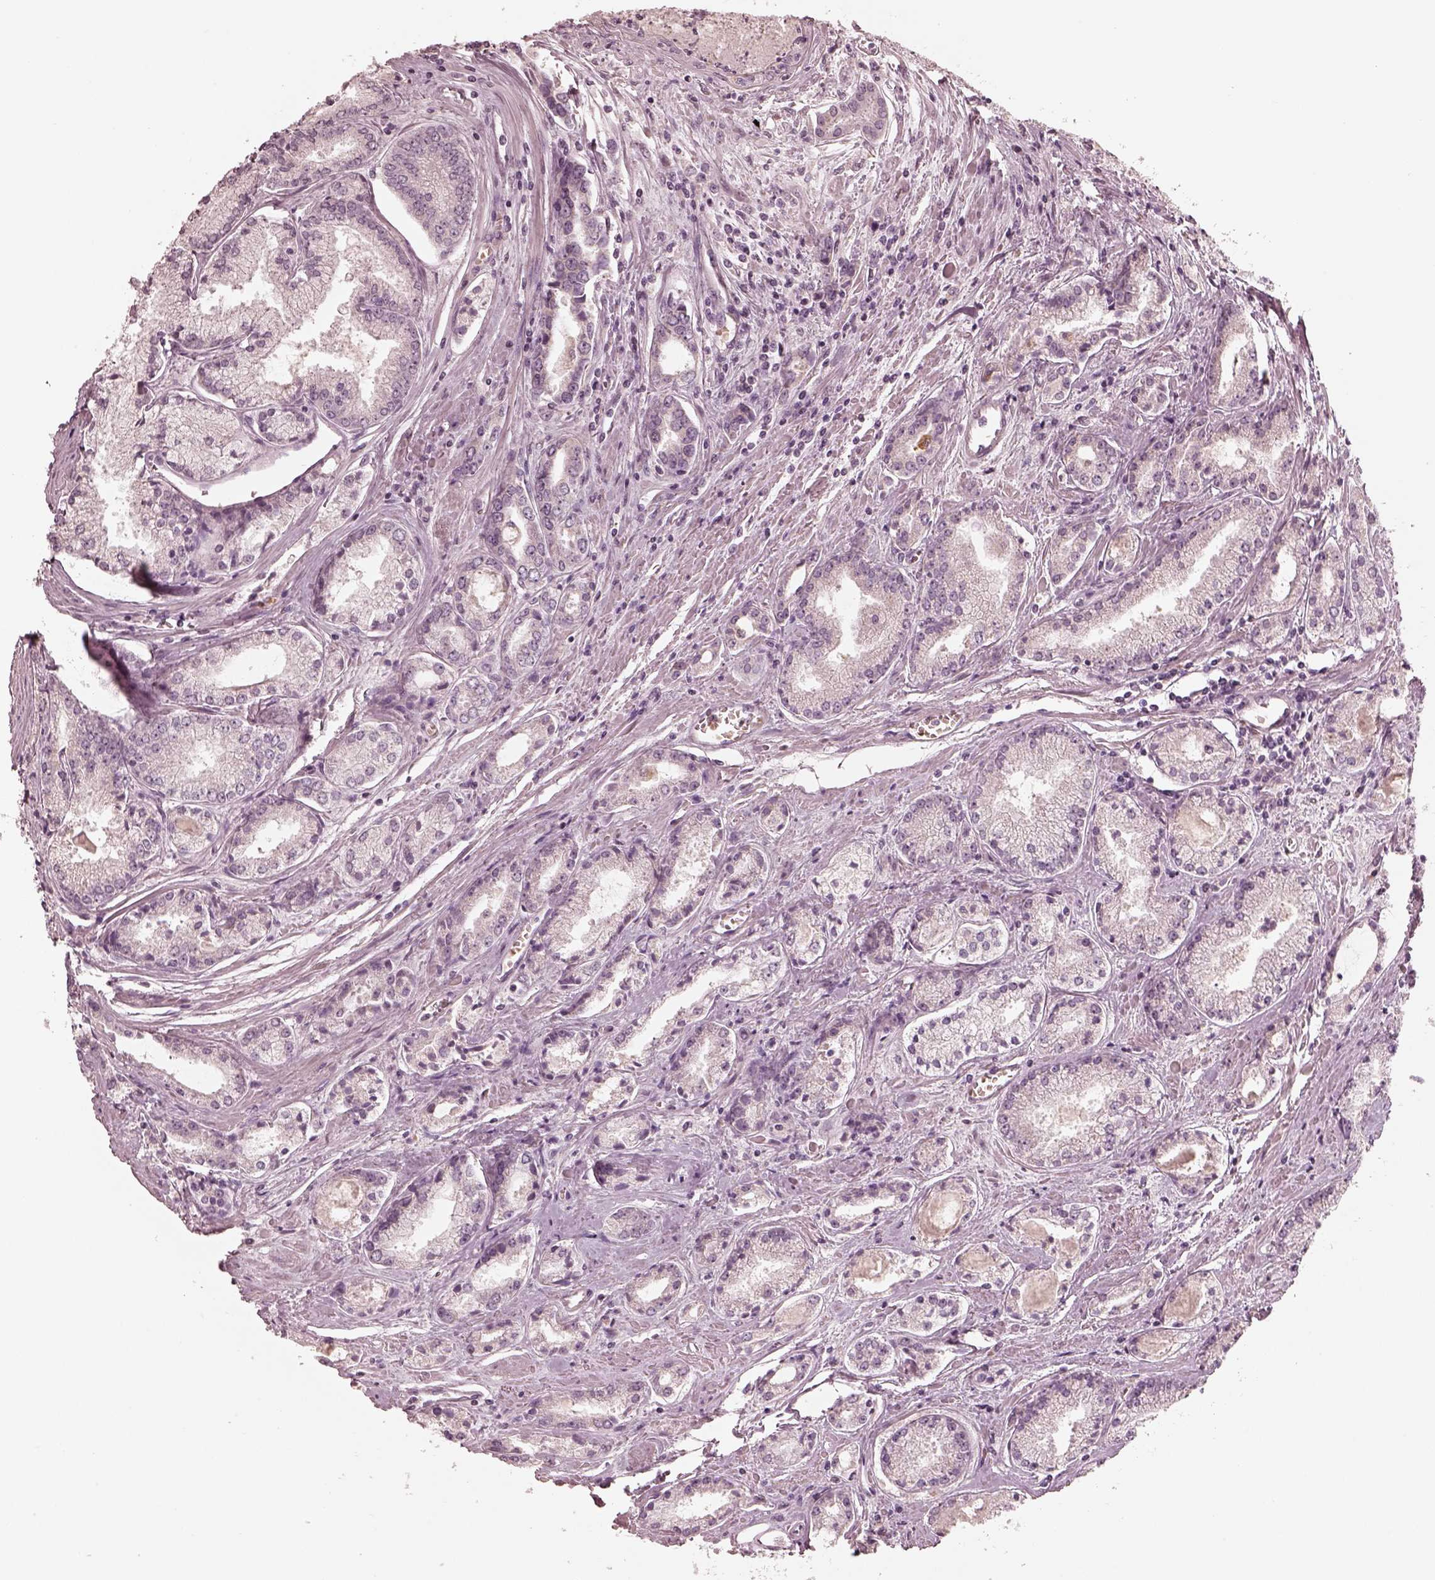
{"staining": {"intensity": "negative", "quantity": "none", "location": "none"}, "tissue": "prostate cancer", "cell_type": "Tumor cells", "image_type": "cancer", "snomed": [{"axis": "morphology", "description": "Adenocarcinoma, NOS"}, {"axis": "topography", "description": "Prostate"}], "caption": "Image shows no significant protein expression in tumor cells of prostate adenocarcinoma.", "gene": "ANKLE1", "patient": {"sex": "male", "age": 72}}